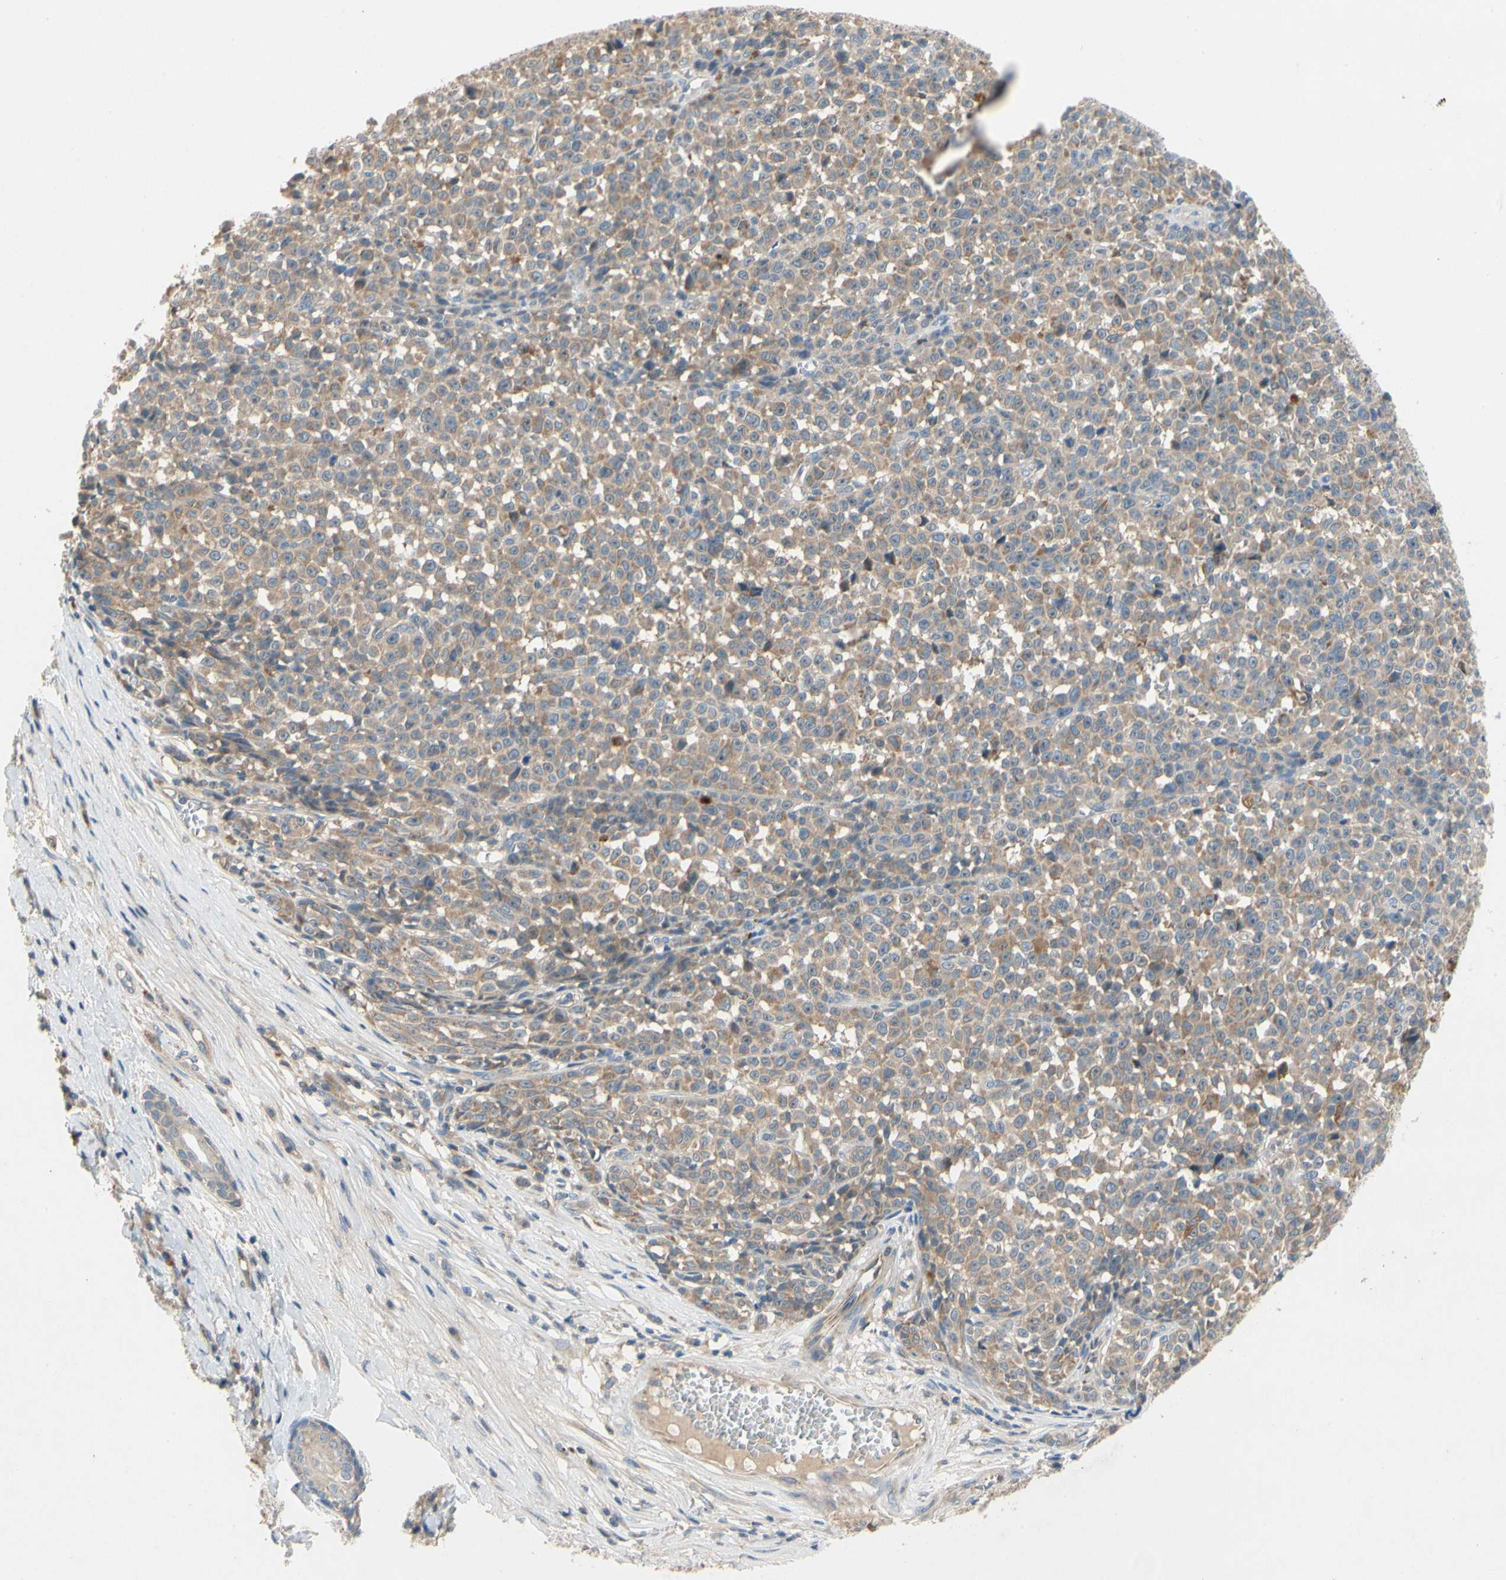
{"staining": {"intensity": "moderate", "quantity": ">75%", "location": "cytoplasmic/membranous"}, "tissue": "melanoma", "cell_type": "Tumor cells", "image_type": "cancer", "snomed": [{"axis": "morphology", "description": "Malignant melanoma, NOS"}, {"axis": "topography", "description": "Skin"}], "caption": "Malignant melanoma tissue reveals moderate cytoplasmic/membranous positivity in about >75% of tumor cells, visualized by immunohistochemistry.", "gene": "KLHDC8B", "patient": {"sex": "female", "age": 82}}